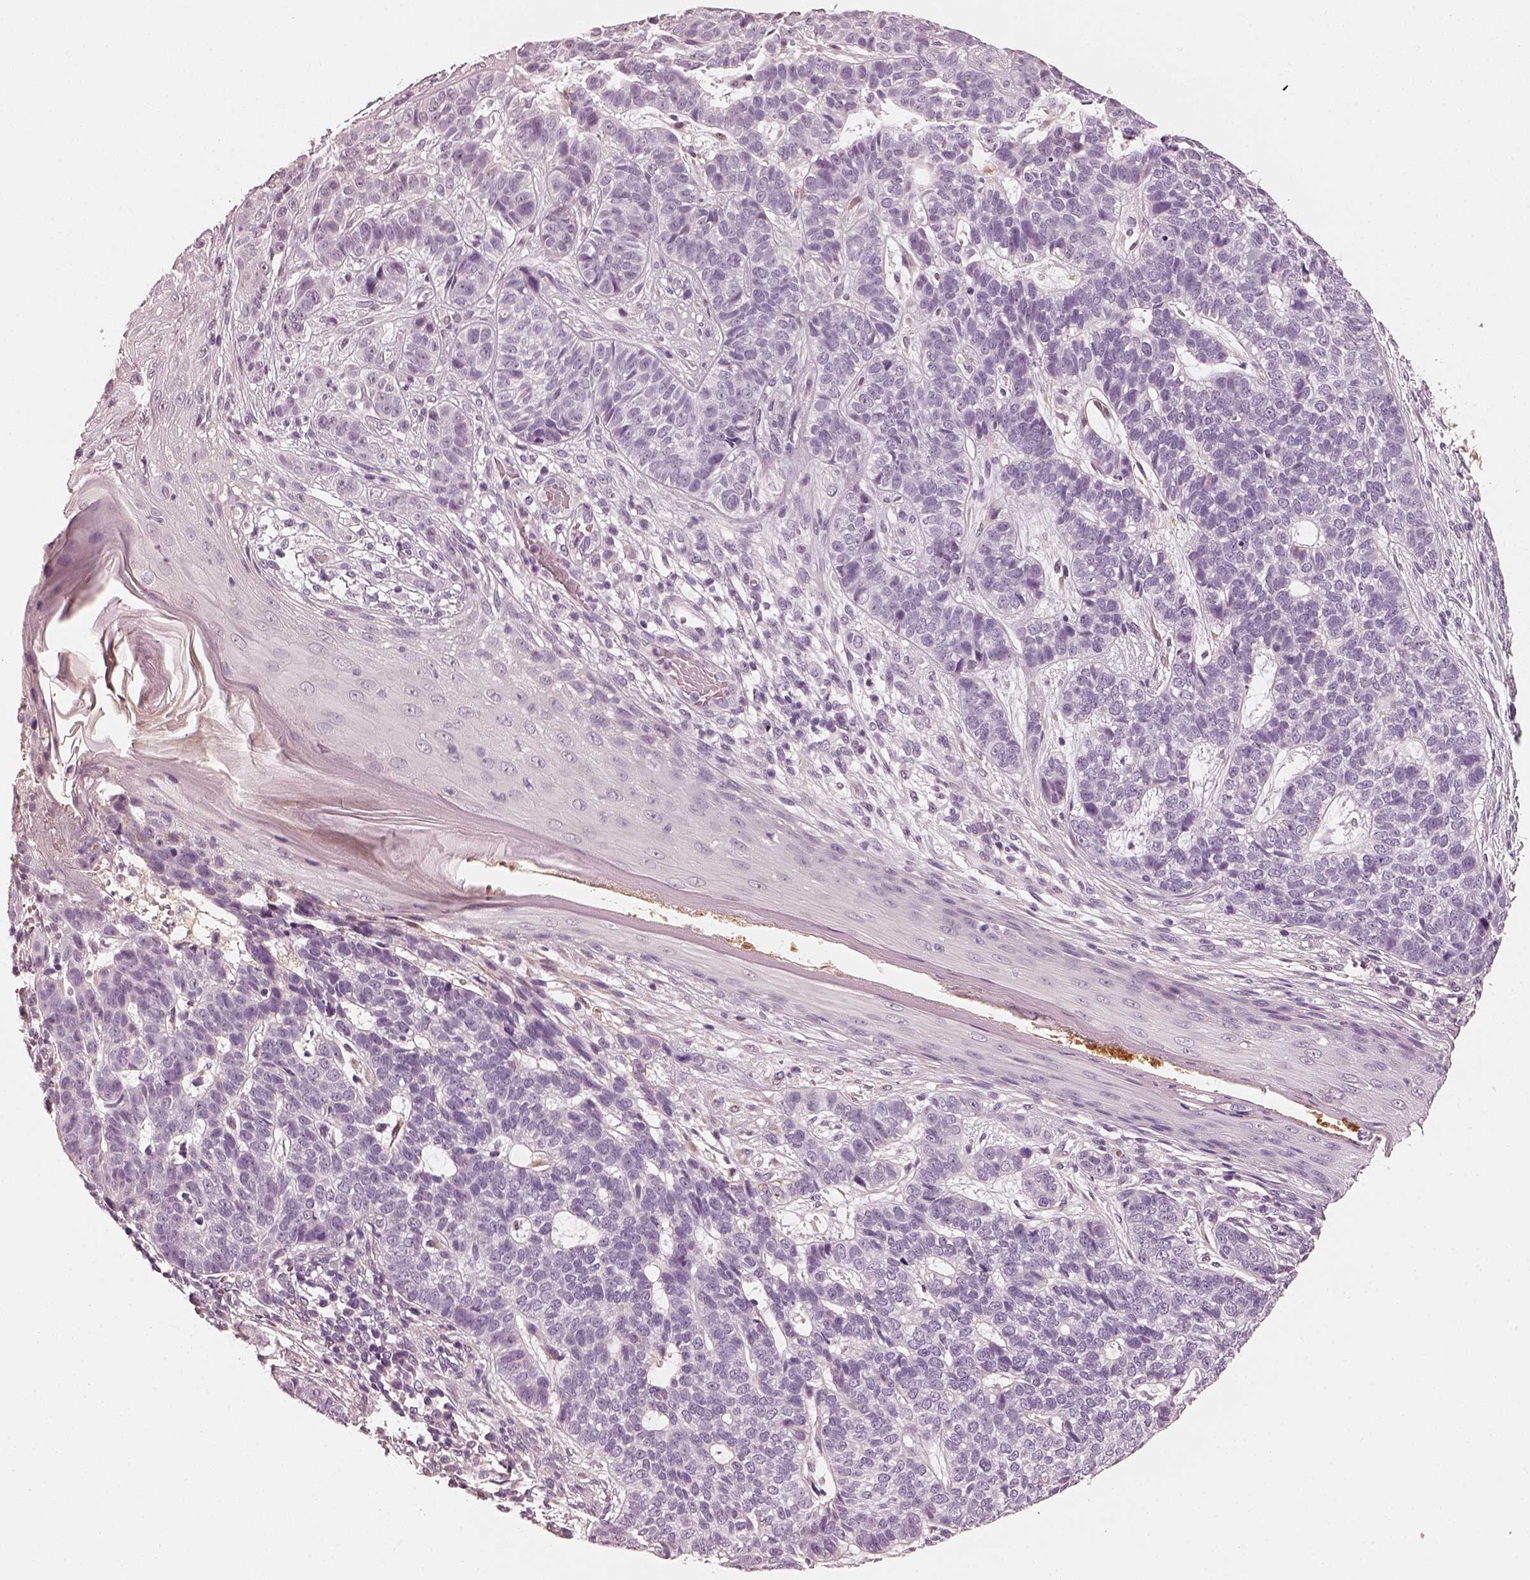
{"staining": {"intensity": "negative", "quantity": "none", "location": "none"}, "tissue": "skin cancer", "cell_type": "Tumor cells", "image_type": "cancer", "snomed": [{"axis": "morphology", "description": "Basal cell carcinoma"}, {"axis": "topography", "description": "Skin"}], "caption": "IHC photomicrograph of human basal cell carcinoma (skin) stained for a protein (brown), which demonstrates no expression in tumor cells. (DAB IHC with hematoxylin counter stain).", "gene": "RS1", "patient": {"sex": "female", "age": 69}}